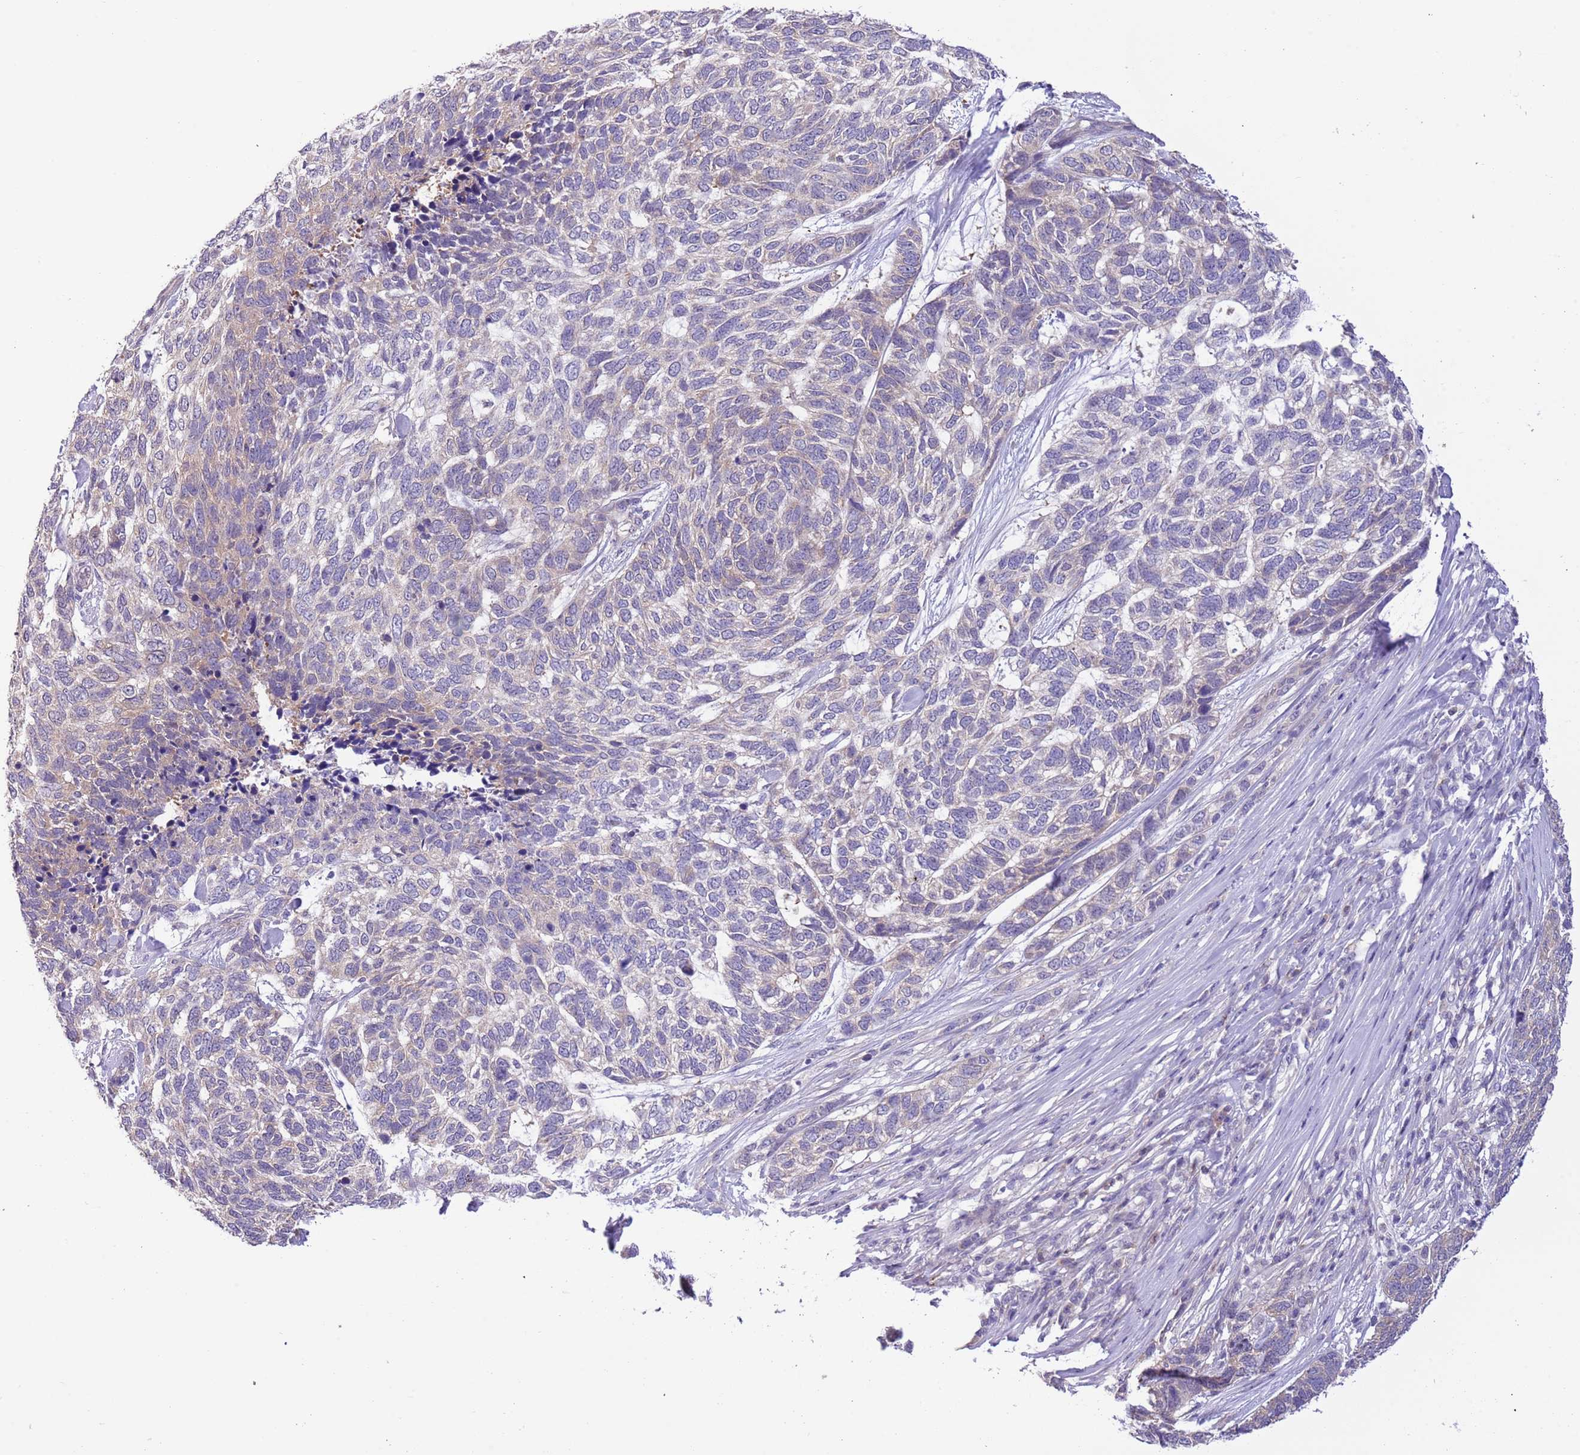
{"staining": {"intensity": "weak", "quantity": "<25%", "location": "cytoplasmic/membranous"}, "tissue": "skin cancer", "cell_type": "Tumor cells", "image_type": "cancer", "snomed": [{"axis": "morphology", "description": "Basal cell carcinoma"}, {"axis": "topography", "description": "Skin"}], "caption": "Histopathology image shows no significant protein expression in tumor cells of skin basal cell carcinoma.", "gene": "PRR32", "patient": {"sex": "female", "age": 65}}